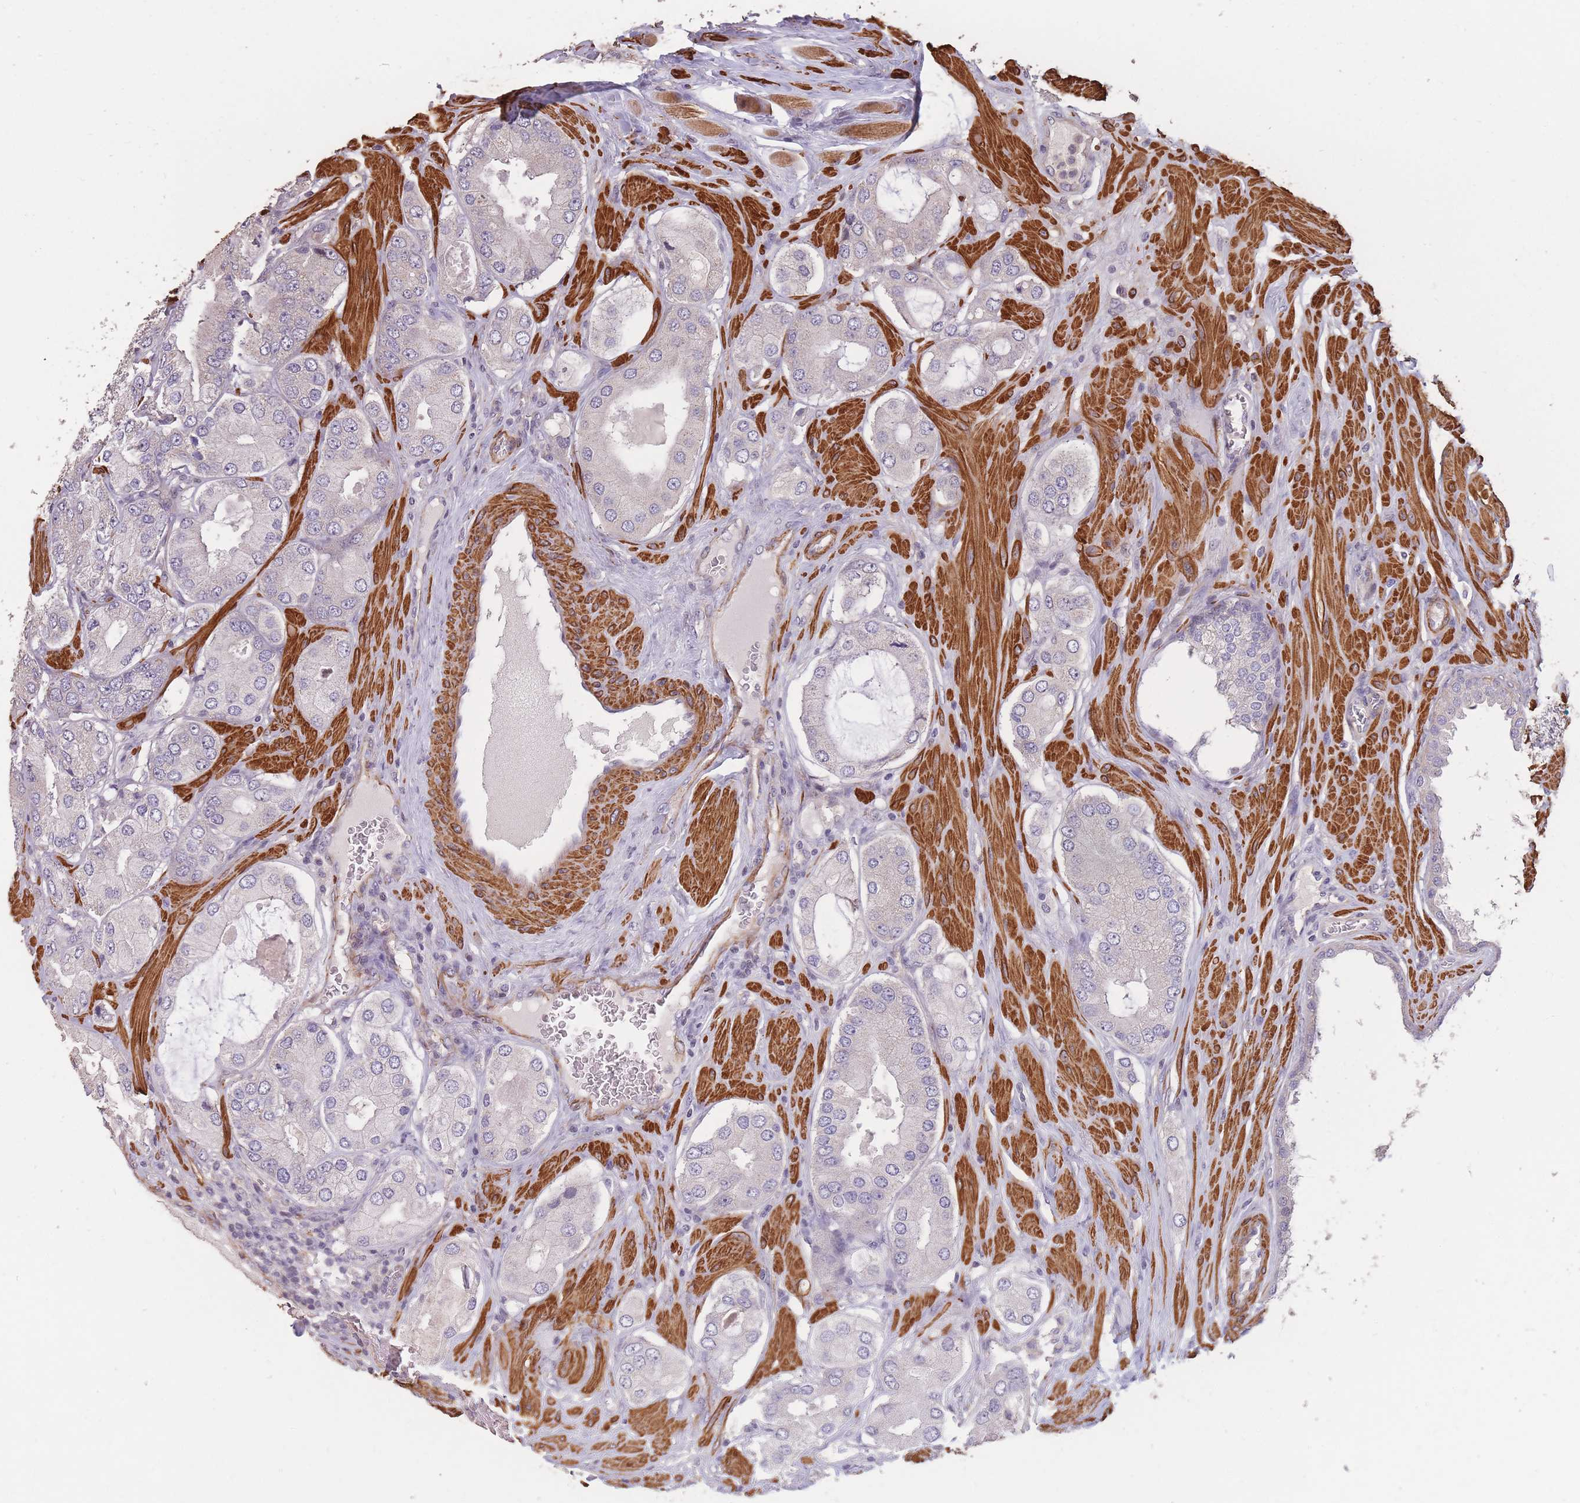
{"staining": {"intensity": "negative", "quantity": "none", "location": "none"}, "tissue": "prostate cancer", "cell_type": "Tumor cells", "image_type": "cancer", "snomed": [{"axis": "morphology", "description": "Adenocarcinoma, Low grade"}, {"axis": "topography", "description": "Prostate"}], "caption": "The IHC micrograph has no significant staining in tumor cells of prostate low-grade adenocarcinoma tissue. (Stains: DAB (3,3'-diaminobenzidine) immunohistochemistry with hematoxylin counter stain, Microscopy: brightfield microscopy at high magnification).", "gene": "NLRC4", "patient": {"sex": "male", "age": 42}}